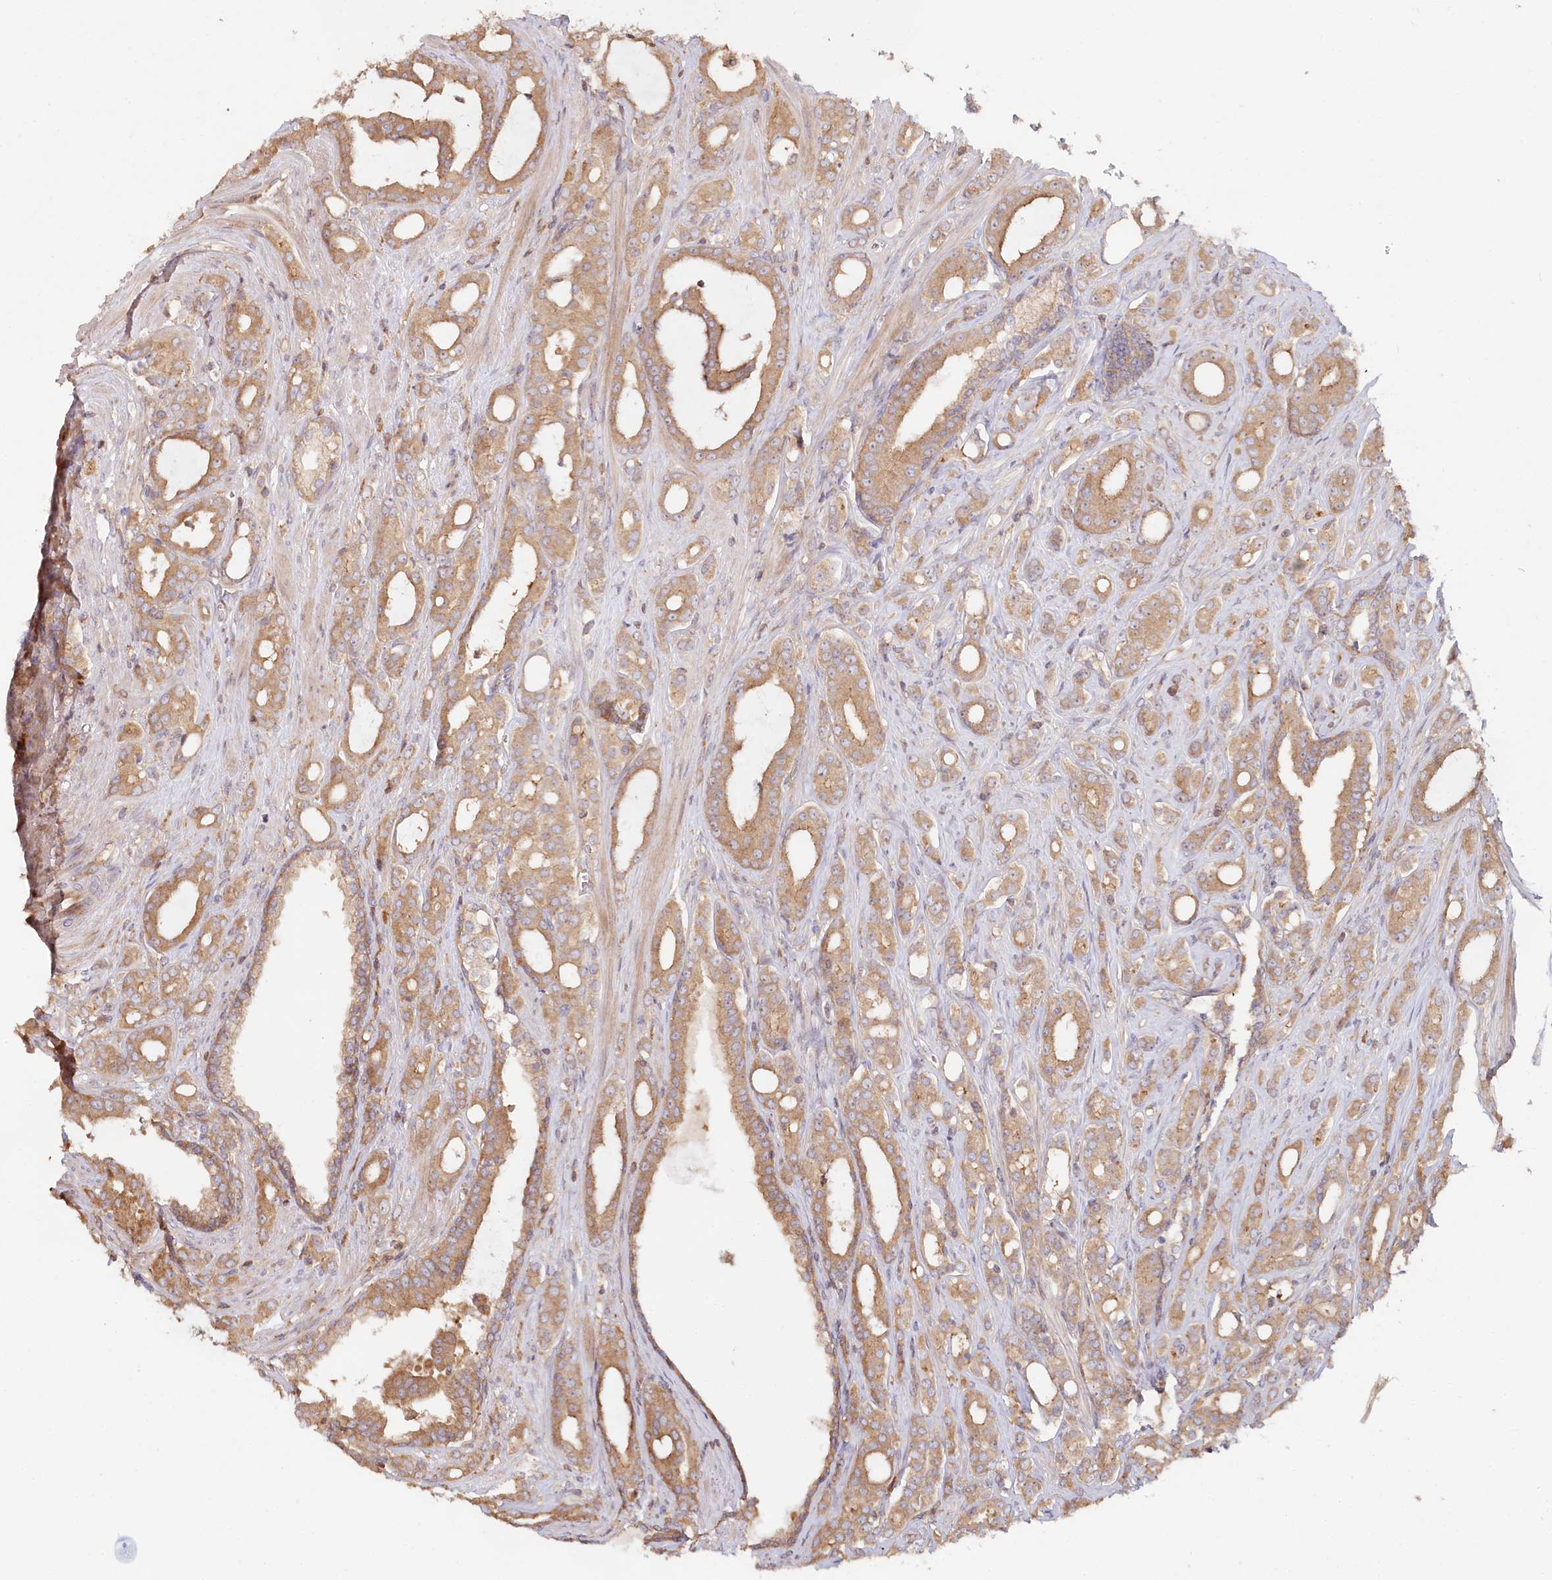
{"staining": {"intensity": "moderate", "quantity": ">75%", "location": "cytoplasmic/membranous"}, "tissue": "prostate cancer", "cell_type": "Tumor cells", "image_type": "cancer", "snomed": [{"axis": "morphology", "description": "Adenocarcinoma, High grade"}, {"axis": "topography", "description": "Prostate"}], "caption": "Approximately >75% of tumor cells in high-grade adenocarcinoma (prostate) exhibit moderate cytoplasmic/membranous protein staining as visualized by brown immunohistochemical staining.", "gene": "HAL", "patient": {"sex": "male", "age": 72}}